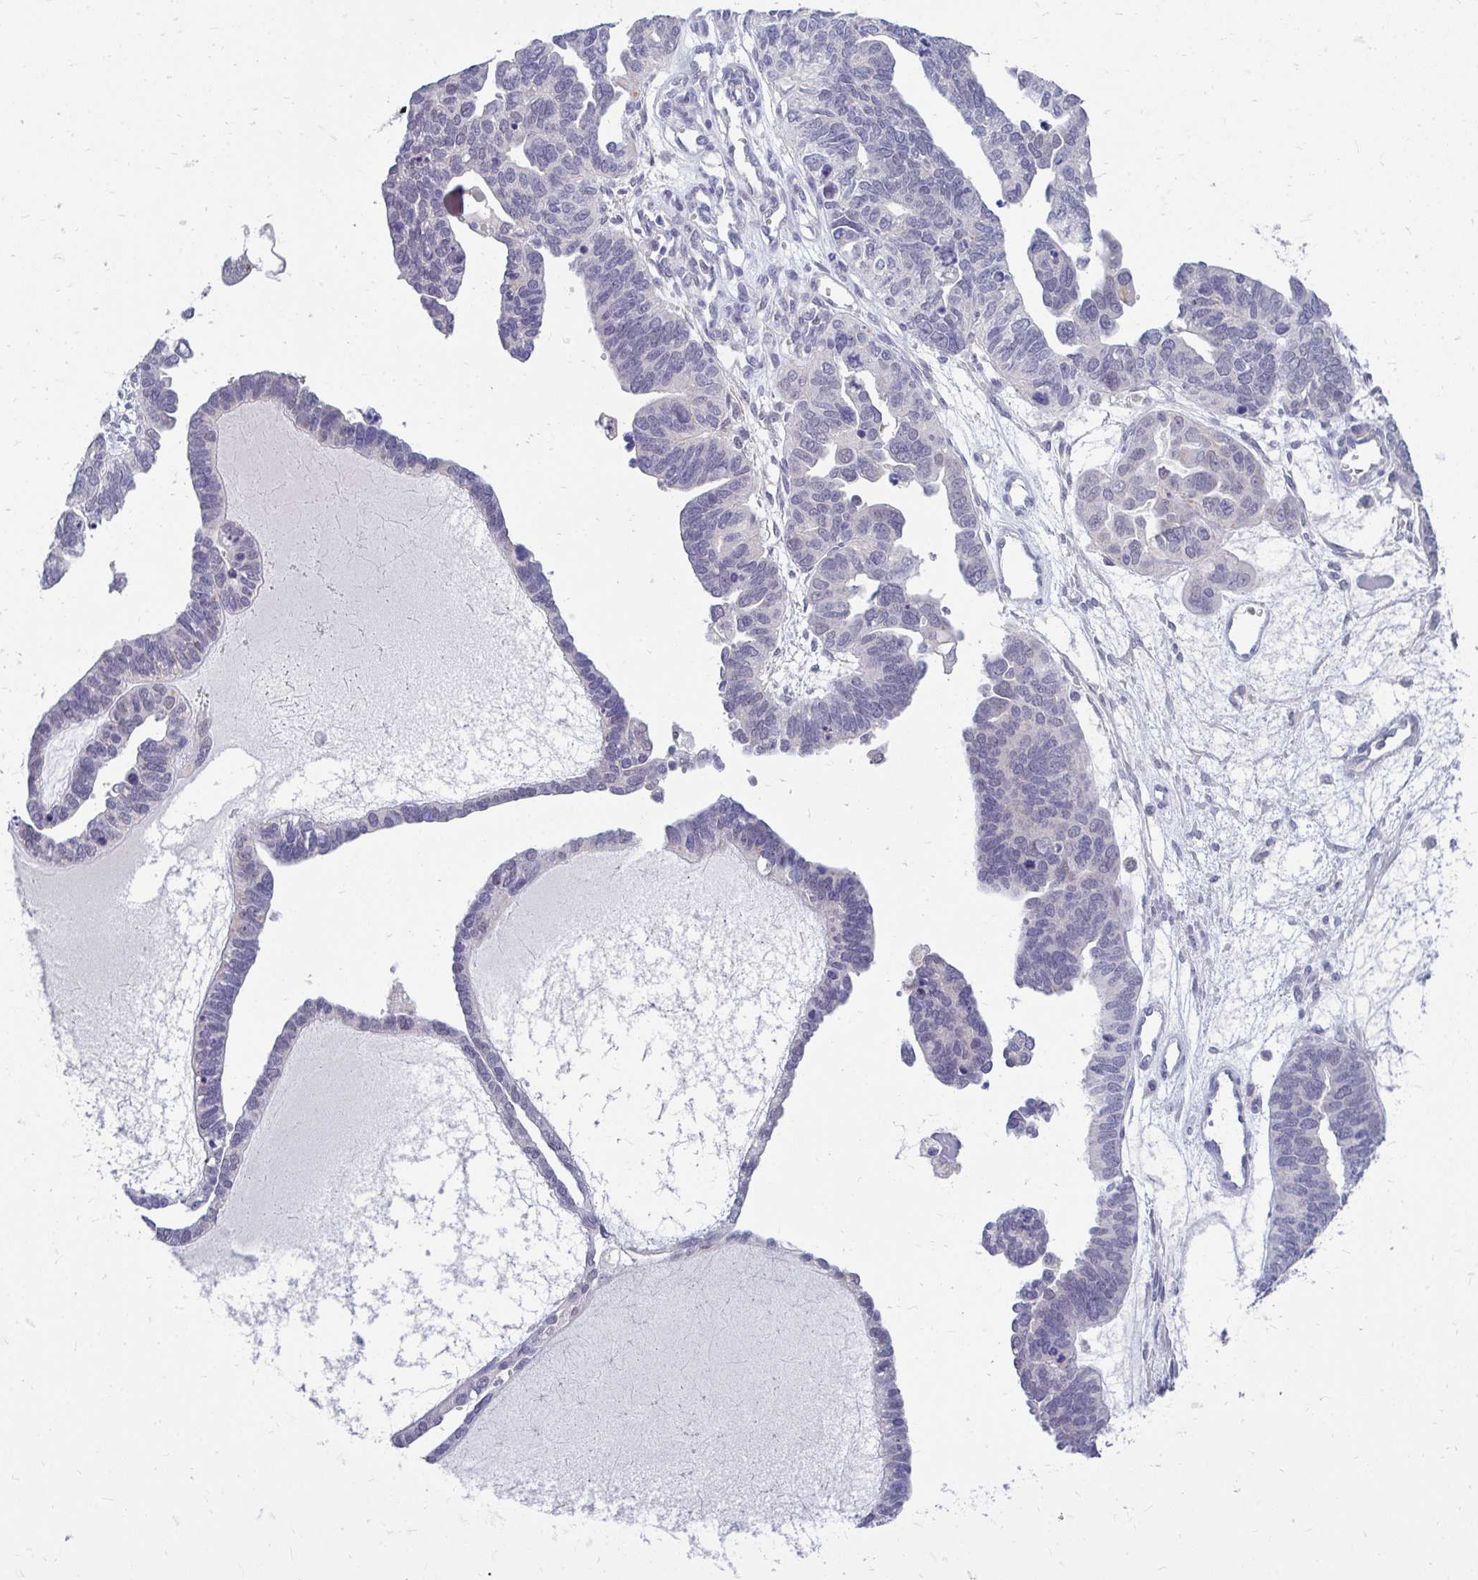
{"staining": {"intensity": "negative", "quantity": "none", "location": "none"}, "tissue": "ovarian cancer", "cell_type": "Tumor cells", "image_type": "cancer", "snomed": [{"axis": "morphology", "description": "Cystadenocarcinoma, serous, NOS"}, {"axis": "topography", "description": "Ovary"}], "caption": "The micrograph demonstrates no significant positivity in tumor cells of ovarian cancer. The staining was performed using DAB (3,3'-diaminobenzidine) to visualize the protein expression in brown, while the nuclei were stained in blue with hematoxylin (Magnification: 20x).", "gene": "MROH8", "patient": {"sex": "female", "age": 51}}